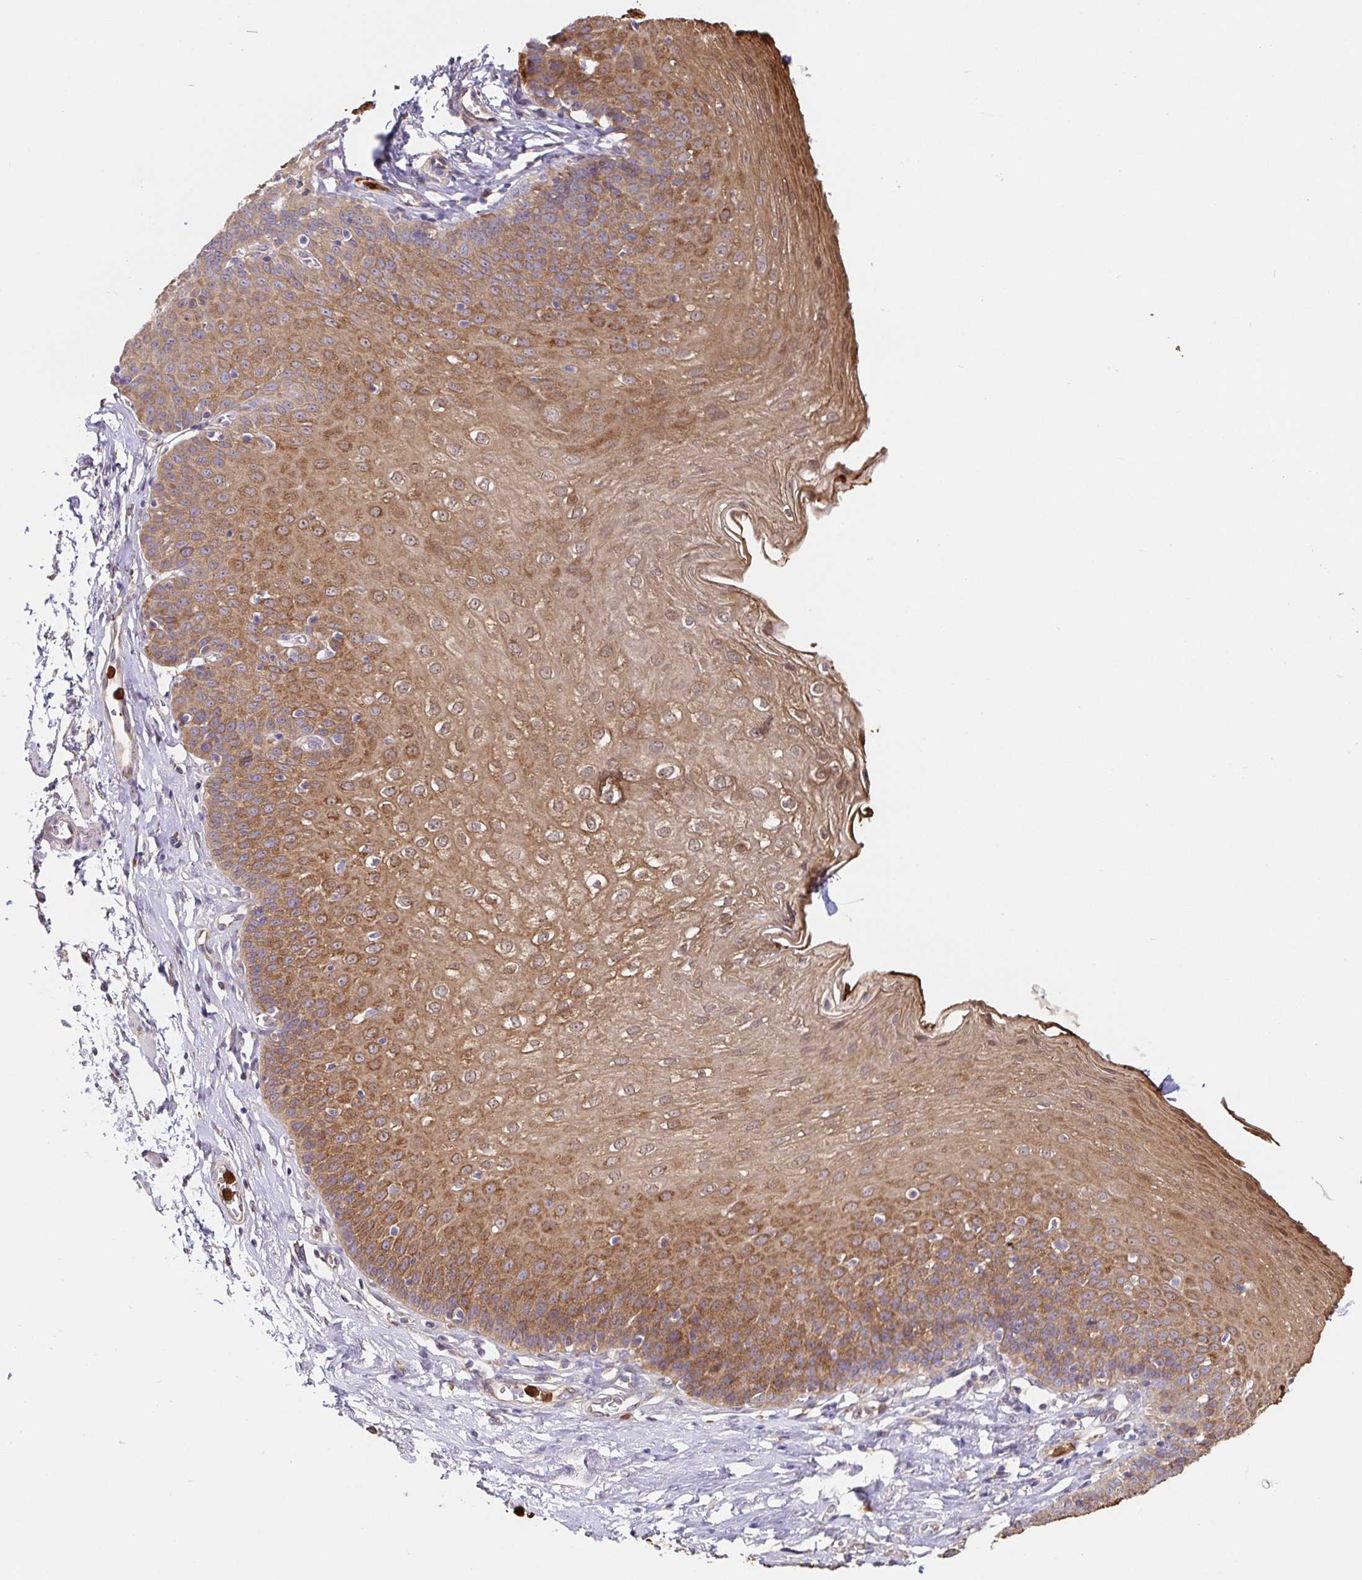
{"staining": {"intensity": "moderate", "quantity": ">75%", "location": "cytoplasmic/membranous"}, "tissue": "esophagus", "cell_type": "Squamous epithelial cells", "image_type": "normal", "snomed": [{"axis": "morphology", "description": "Normal tissue, NOS"}, {"axis": "topography", "description": "Esophagus"}], "caption": "Human esophagus stained with a brown dye shows moderate cytoplasmic/membranous positive staining in approximately >75% of squamous epithelial cells.", "gene": "PDPK1", "patient": {"sex": "female", "age": 81}}